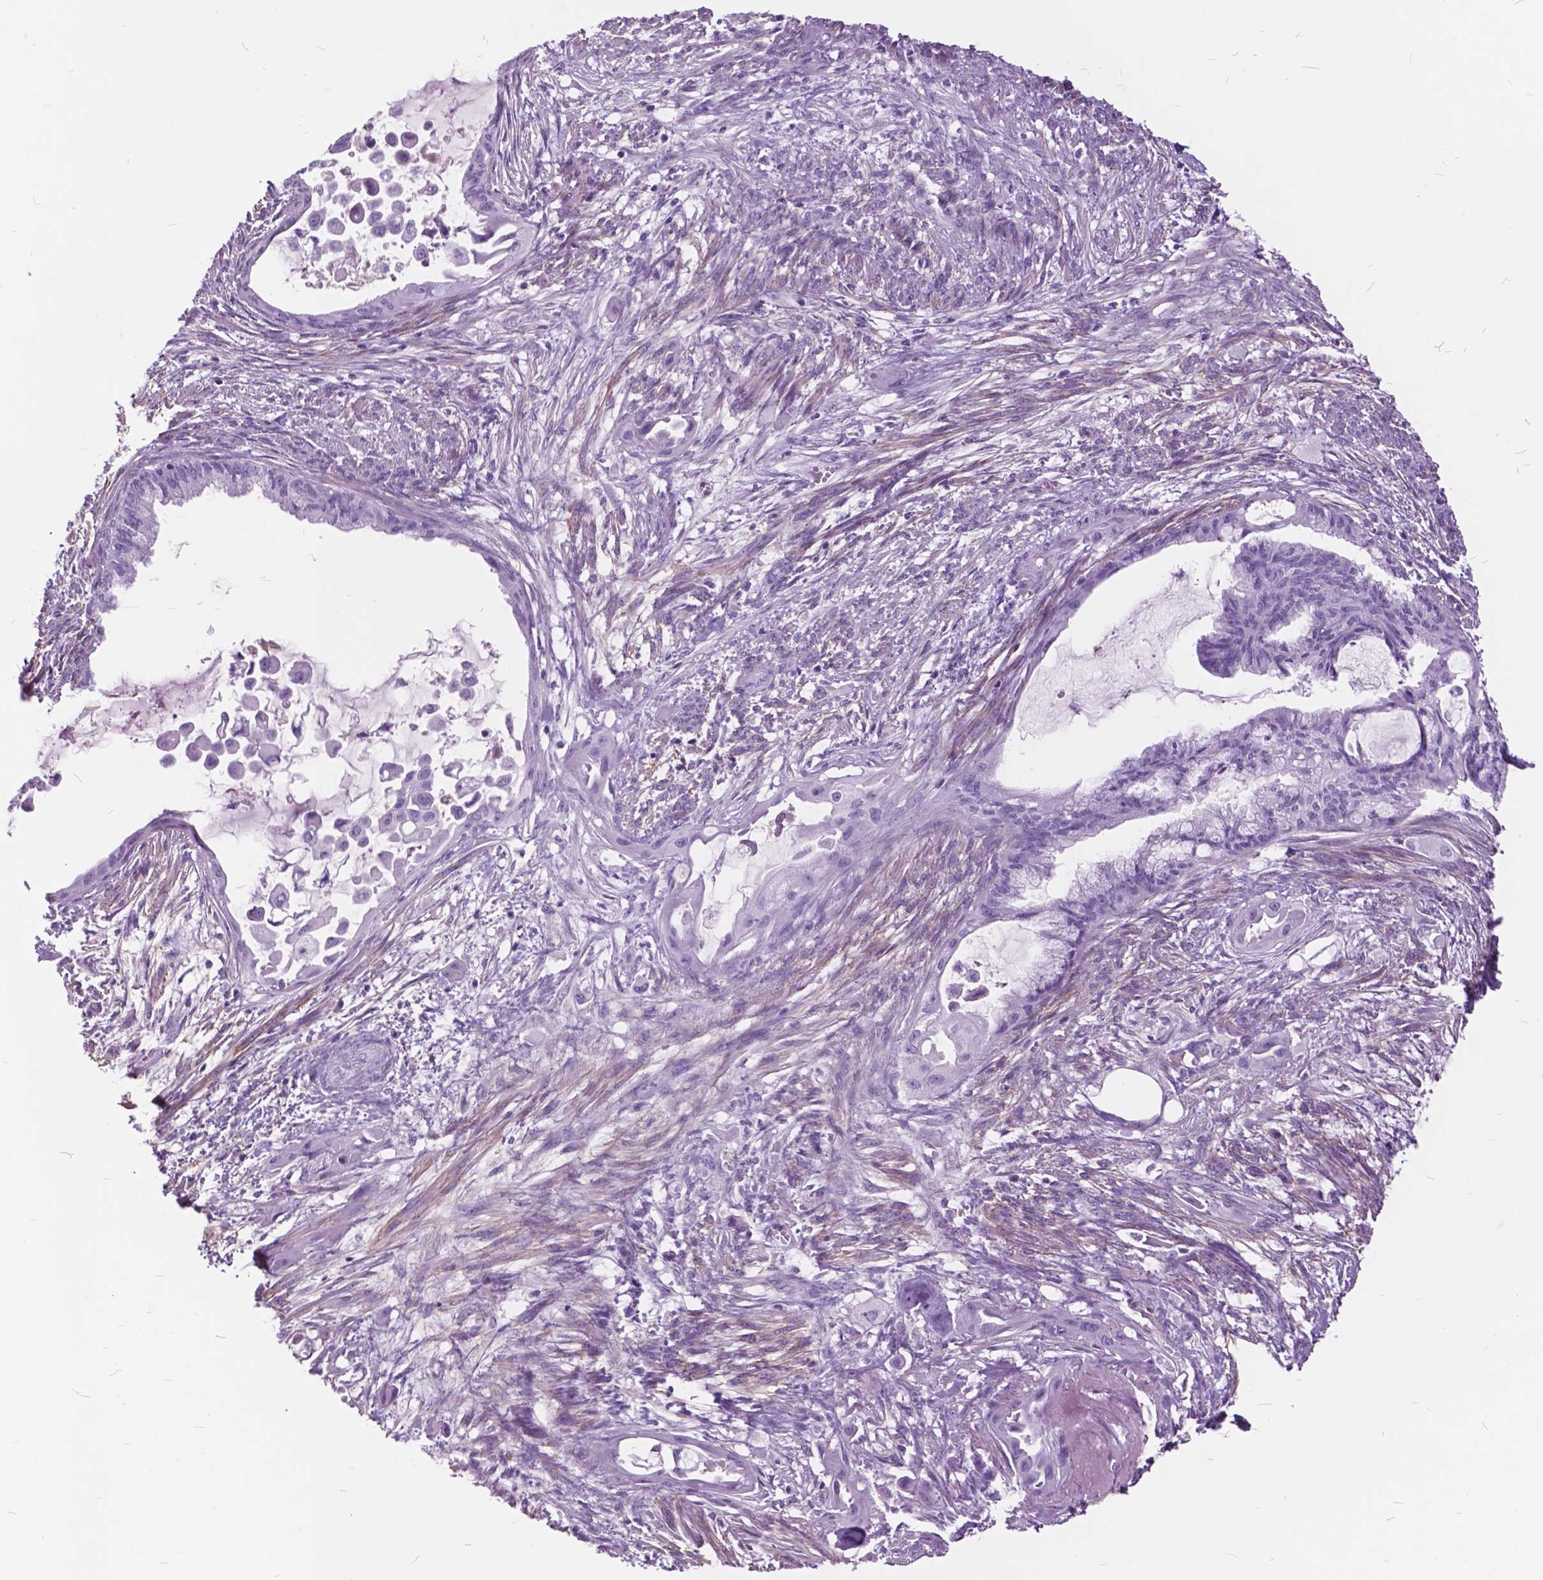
{"staining": {"intensity": "negative", "quantity": "none", "location": "none"}, "tissue": "endometrial cancer", "cell_type": "Tumor cells", "image_type": "cancer", "snomed": [{"axis": "morphology", "description": "Adenocarcinoma, NOS"}, {"axis": "topography", "description": "Endometrium"}], "caption": "Tumor cells are negative for protein expression in human endometrial cancer.", "gene": "GDF9", "patient": {"sex": "female", "age": 86}}